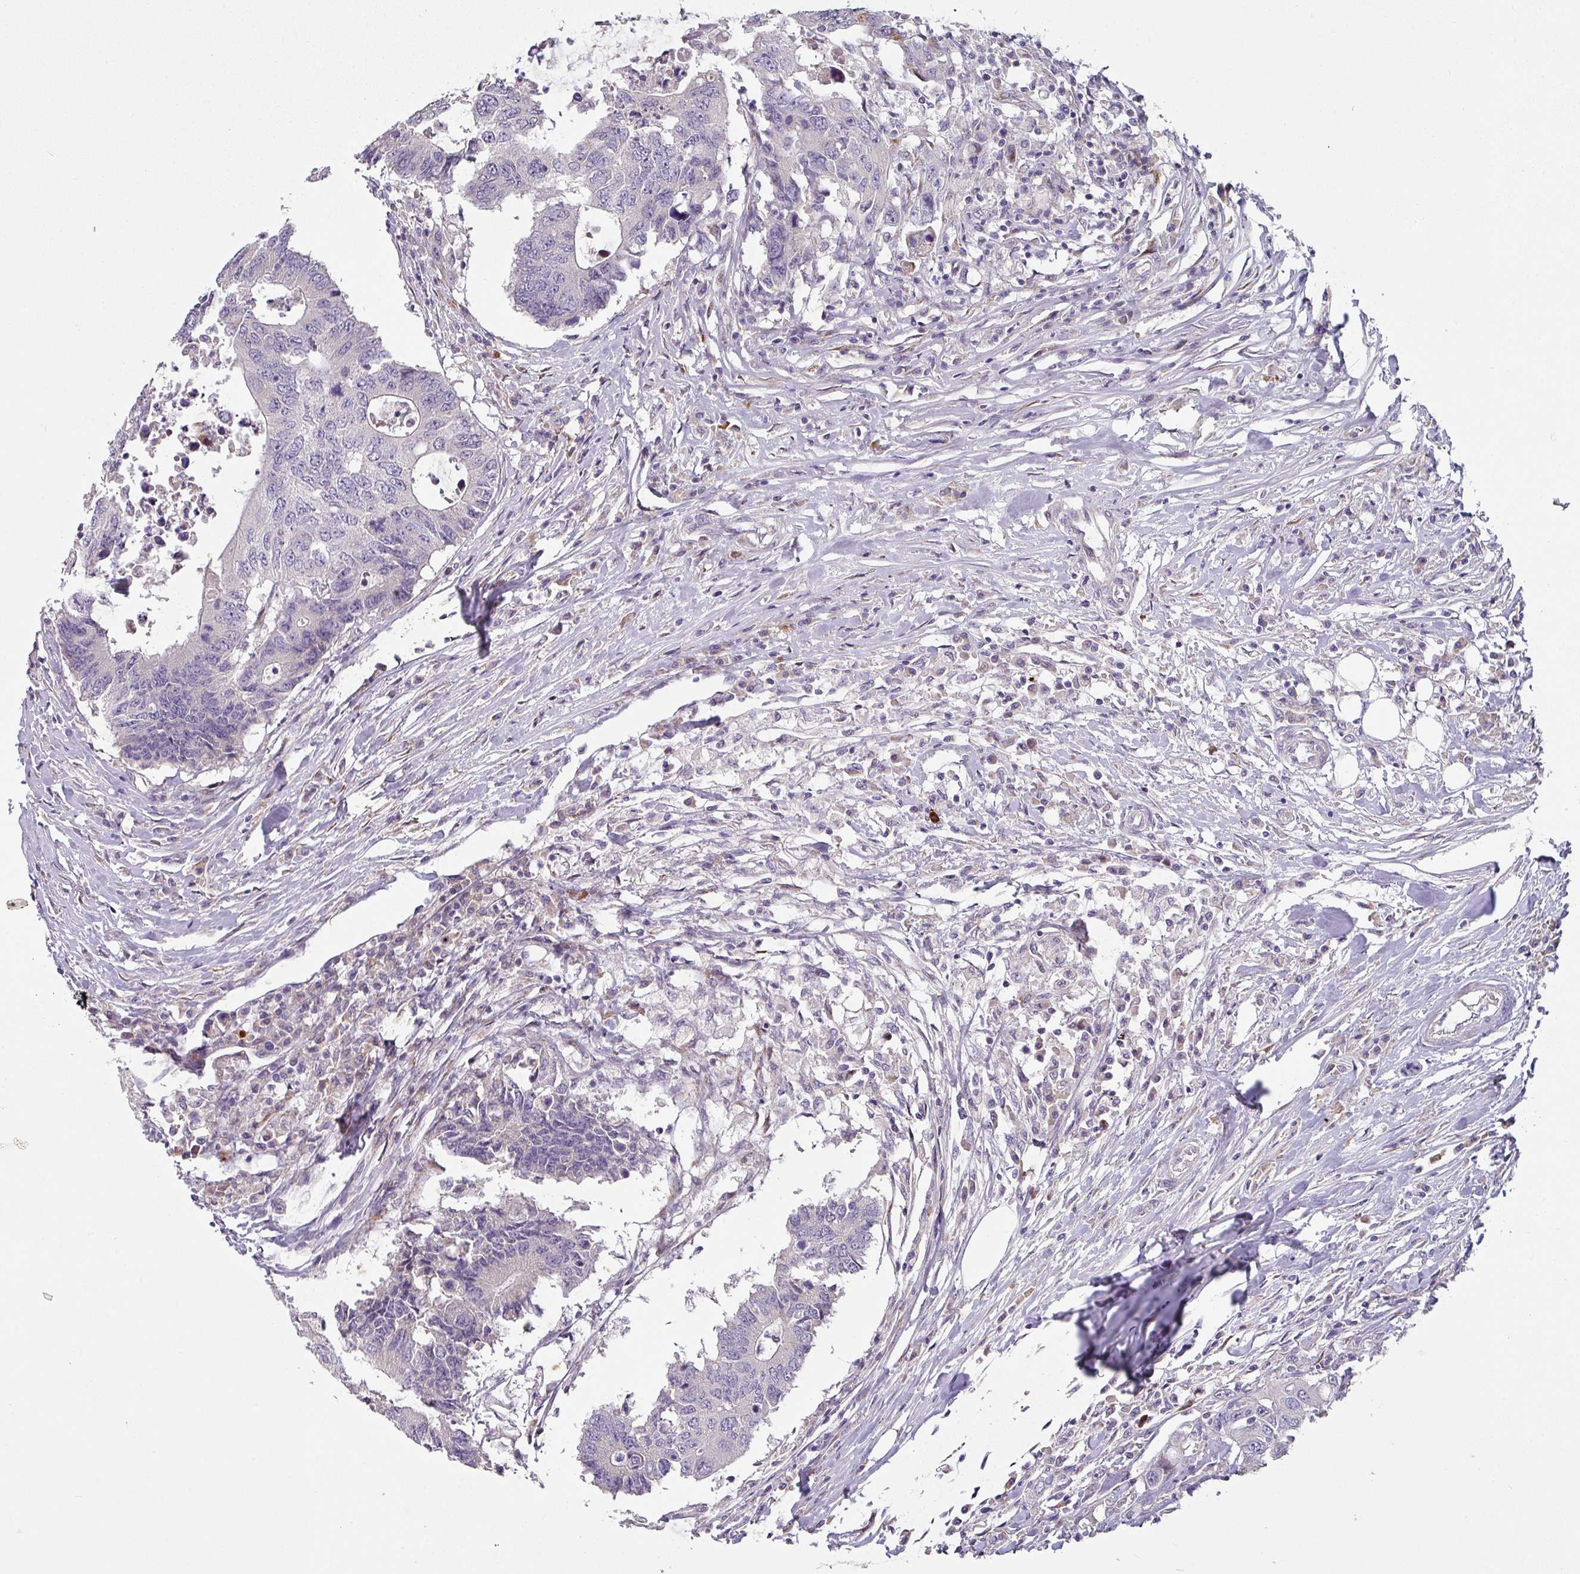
{"staining": {"intensity": "negative", "quantity": "none", "location": "none"}, "tissue": "colorectal cancer", "cell_type": "Tumor cells", "image_type": "cancer", "snomed": [{"axis": "morphology", "description": "Adenocarcinoma, NOS"}, {"axis": "topography", "description": "Colon"}], "caption": "Tumor cells show no significant protein expression in adenocarcinoma (colorectal).", "gene": "KLHL3", "patient": {"sex": "male", "age": 71}}